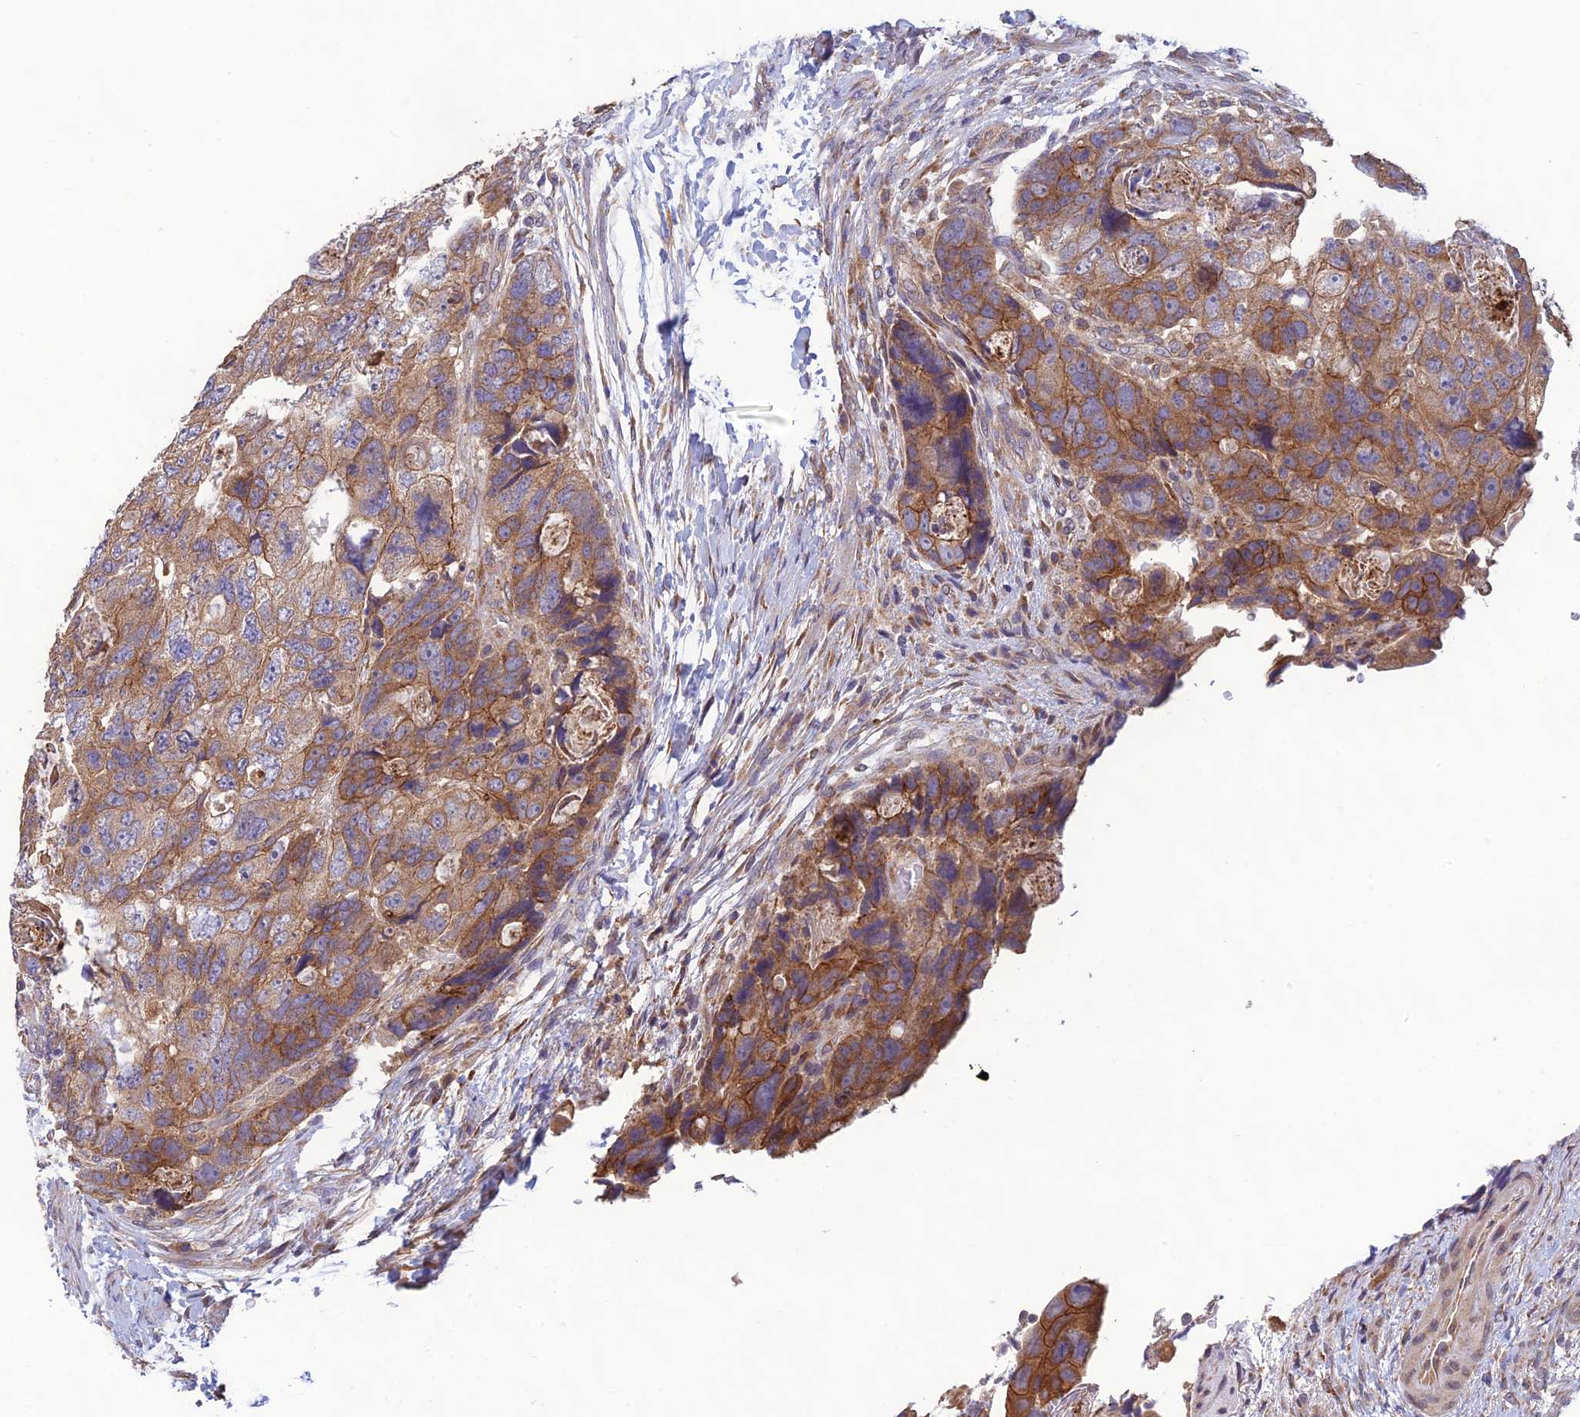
{"staining": {"intensity": "moderate", "quantity": ">75%", "location": "cytoplasmic/membranous"}, "tissue": "colorectal cancer", "cell_type": "Tumor cells", "image_type": "cancer", "snomed": [{"axis": "morphology", "description": "Adenocarcinoma, NOS"}, {"axis": "topography", "description": "Rectum"}], "caption": "Immunohistochemical staining of colorectal adenocarcinoma exhibits moderate cytoplasmic/membranous protein expression in approximately >75% of tumor cells.", "gene": "MRNIP", "patient": {"sex": "male", "age": 59}}